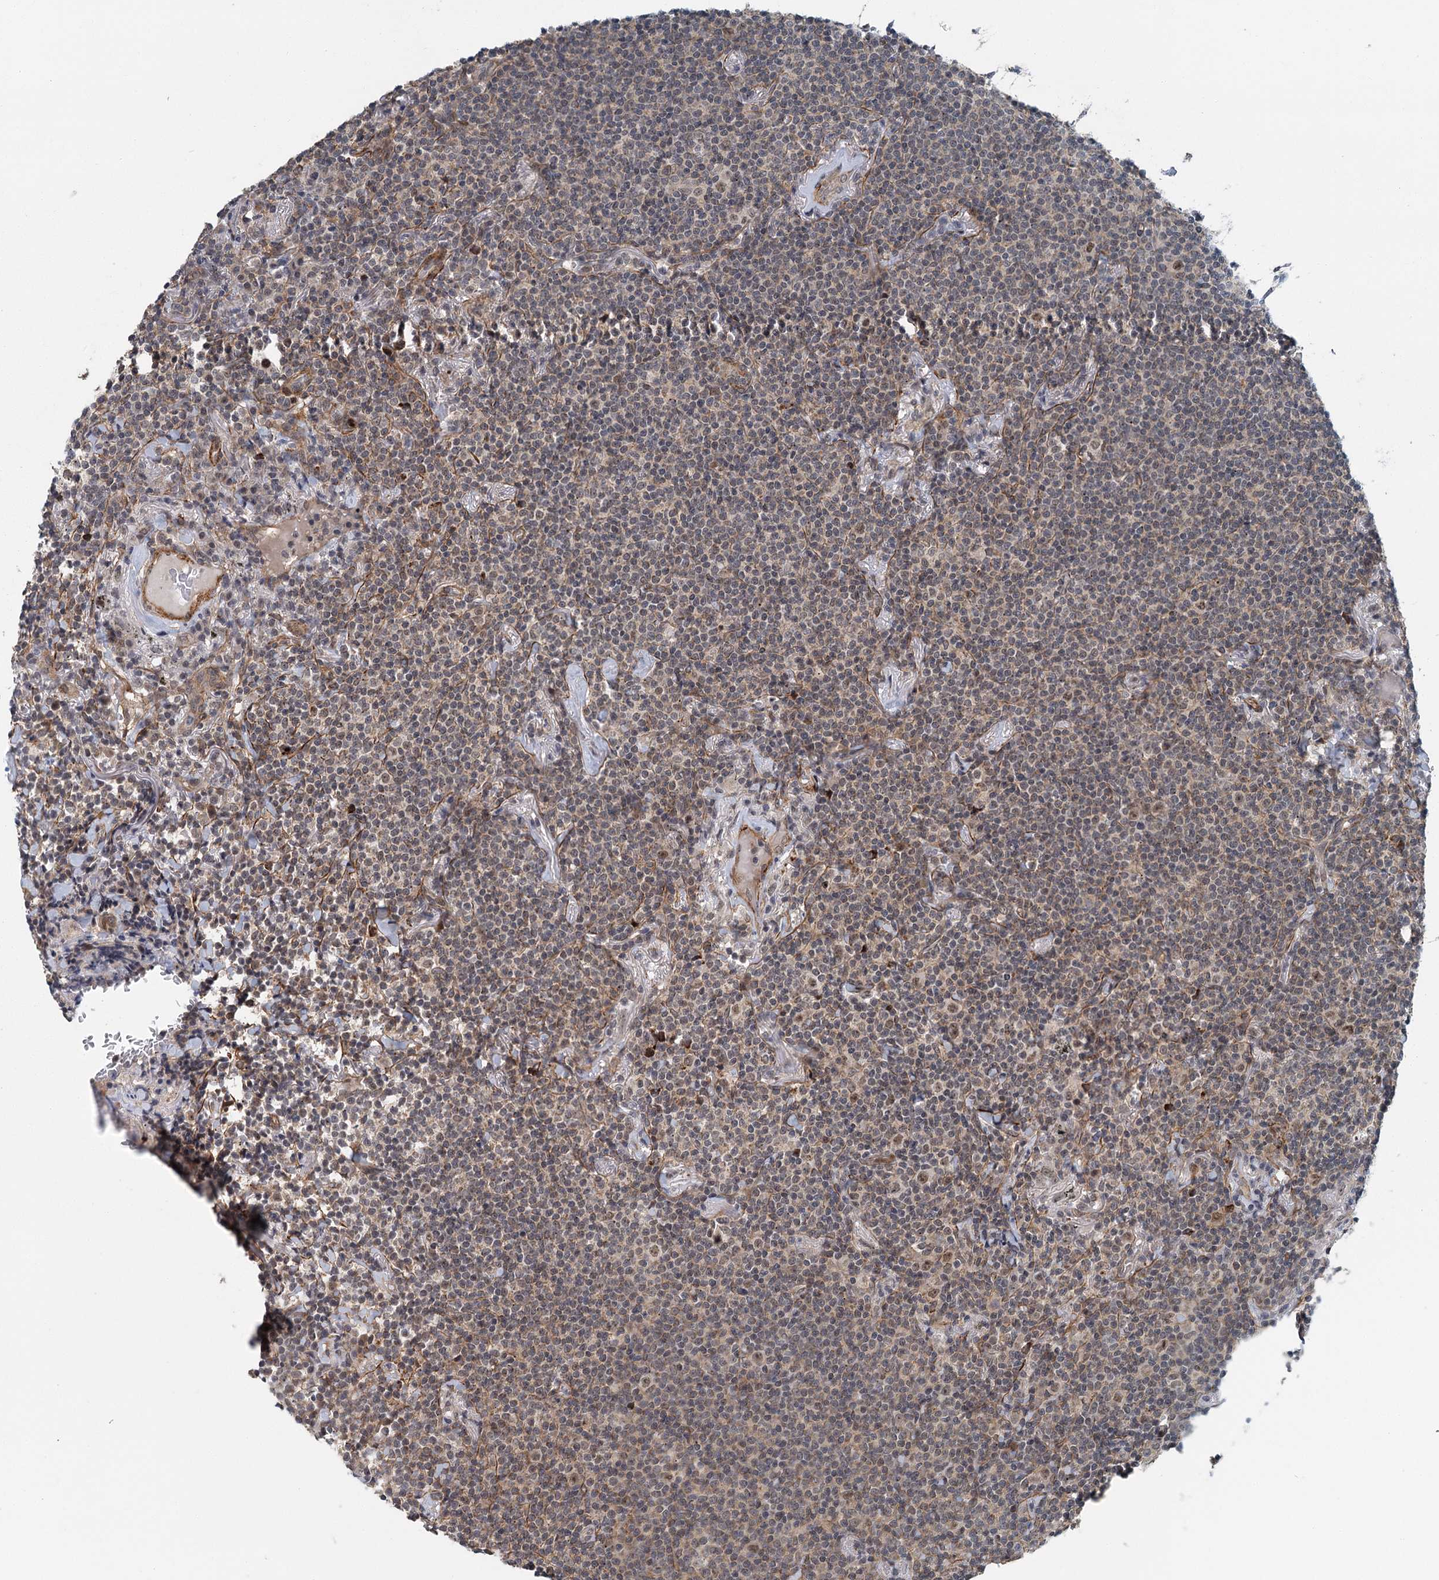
{"staining": {"intensity": "weak", "quantity": "25%-75%", "location": "nuclear"}, "tissue": "lymphoma", "cell_type": "Tumor cells", "image_type": "cancer", "snomed": [{"axis": "morphology", "description": "Malignant lymphoma, non-Hodgkin's type, Low grade"}, {"axis": "topography", "description": "Lung"}], "caption": "A high-resolution photomicrograph shows IHC staining of malignant lymphoma, non-Hodgkin's type (low-grade), which shows weak nuclear positivity in approximately 25%-75% of tumor cells.", "gene": "TAS2R42", "patient": {"sex": "female", "age": 71}}